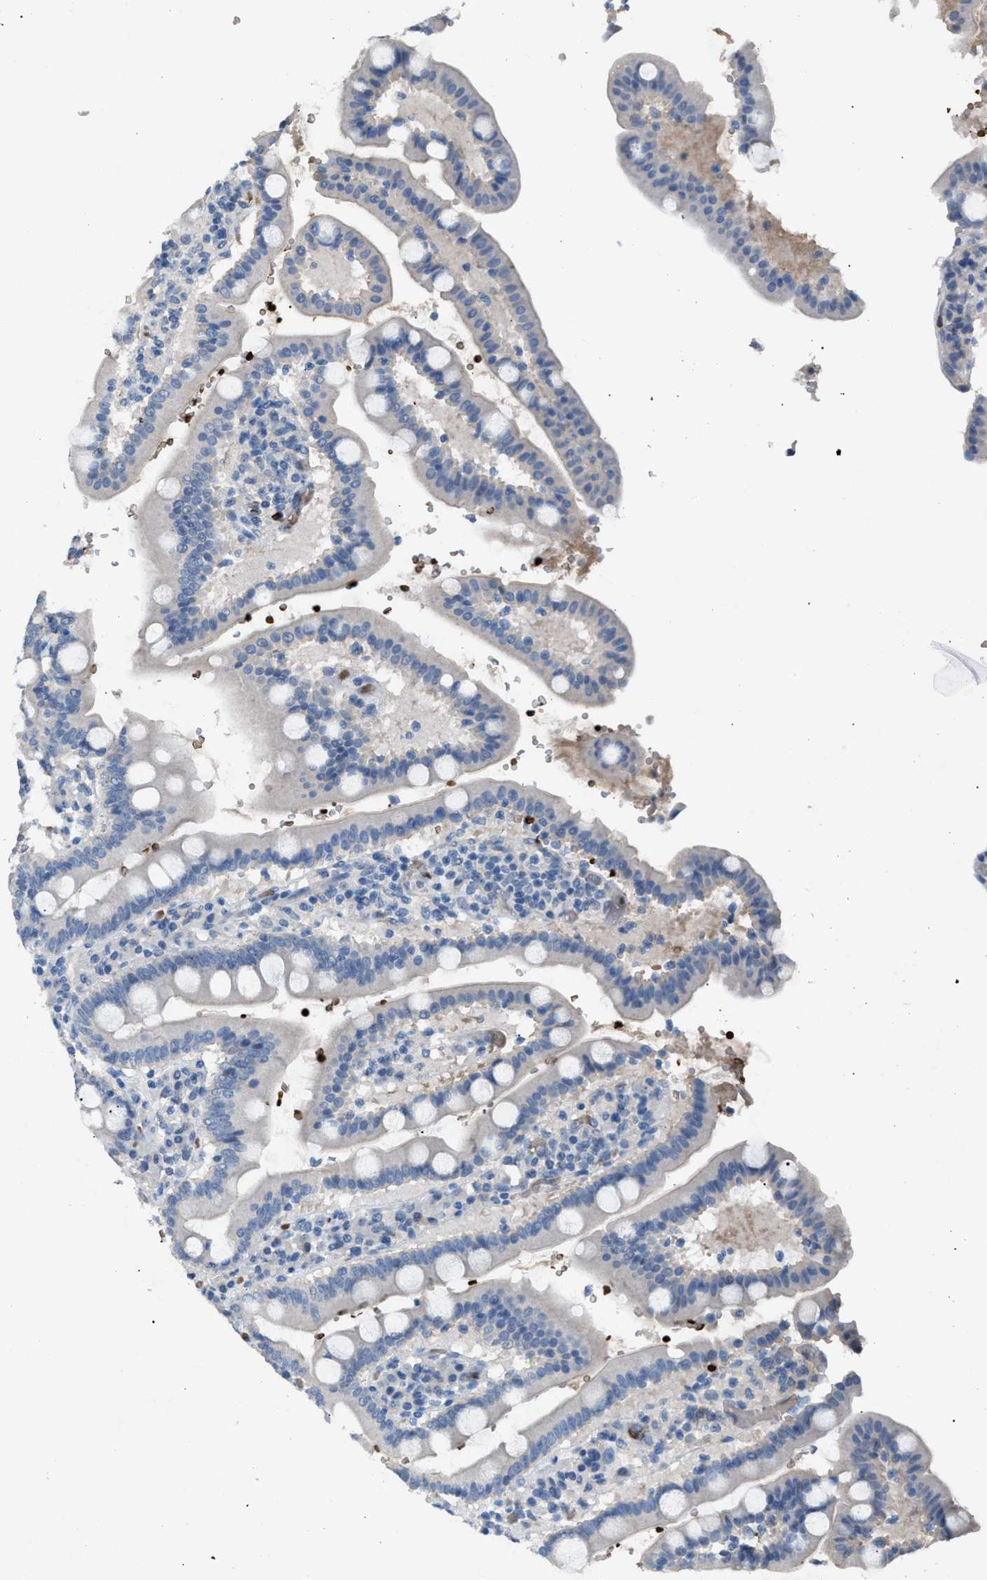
{"staining": {"intensity": "negative", "quantity": "none", "location": "none"}, "tissue": "duodenum", "cell_type": "Glandular cells", "image_type": "normal", "snomed": [{"axis": "morphology", "description": "Normal tissue, NOS"}, {"axis": "topography", "description": "Small intestine, NOS"}], "caption": "The immunohistochemistry photomicrograph has no significant expression in glandular cells of duodenum.", "gene": "CFAP77", "patient": {"sex": "female", "age": 71}}